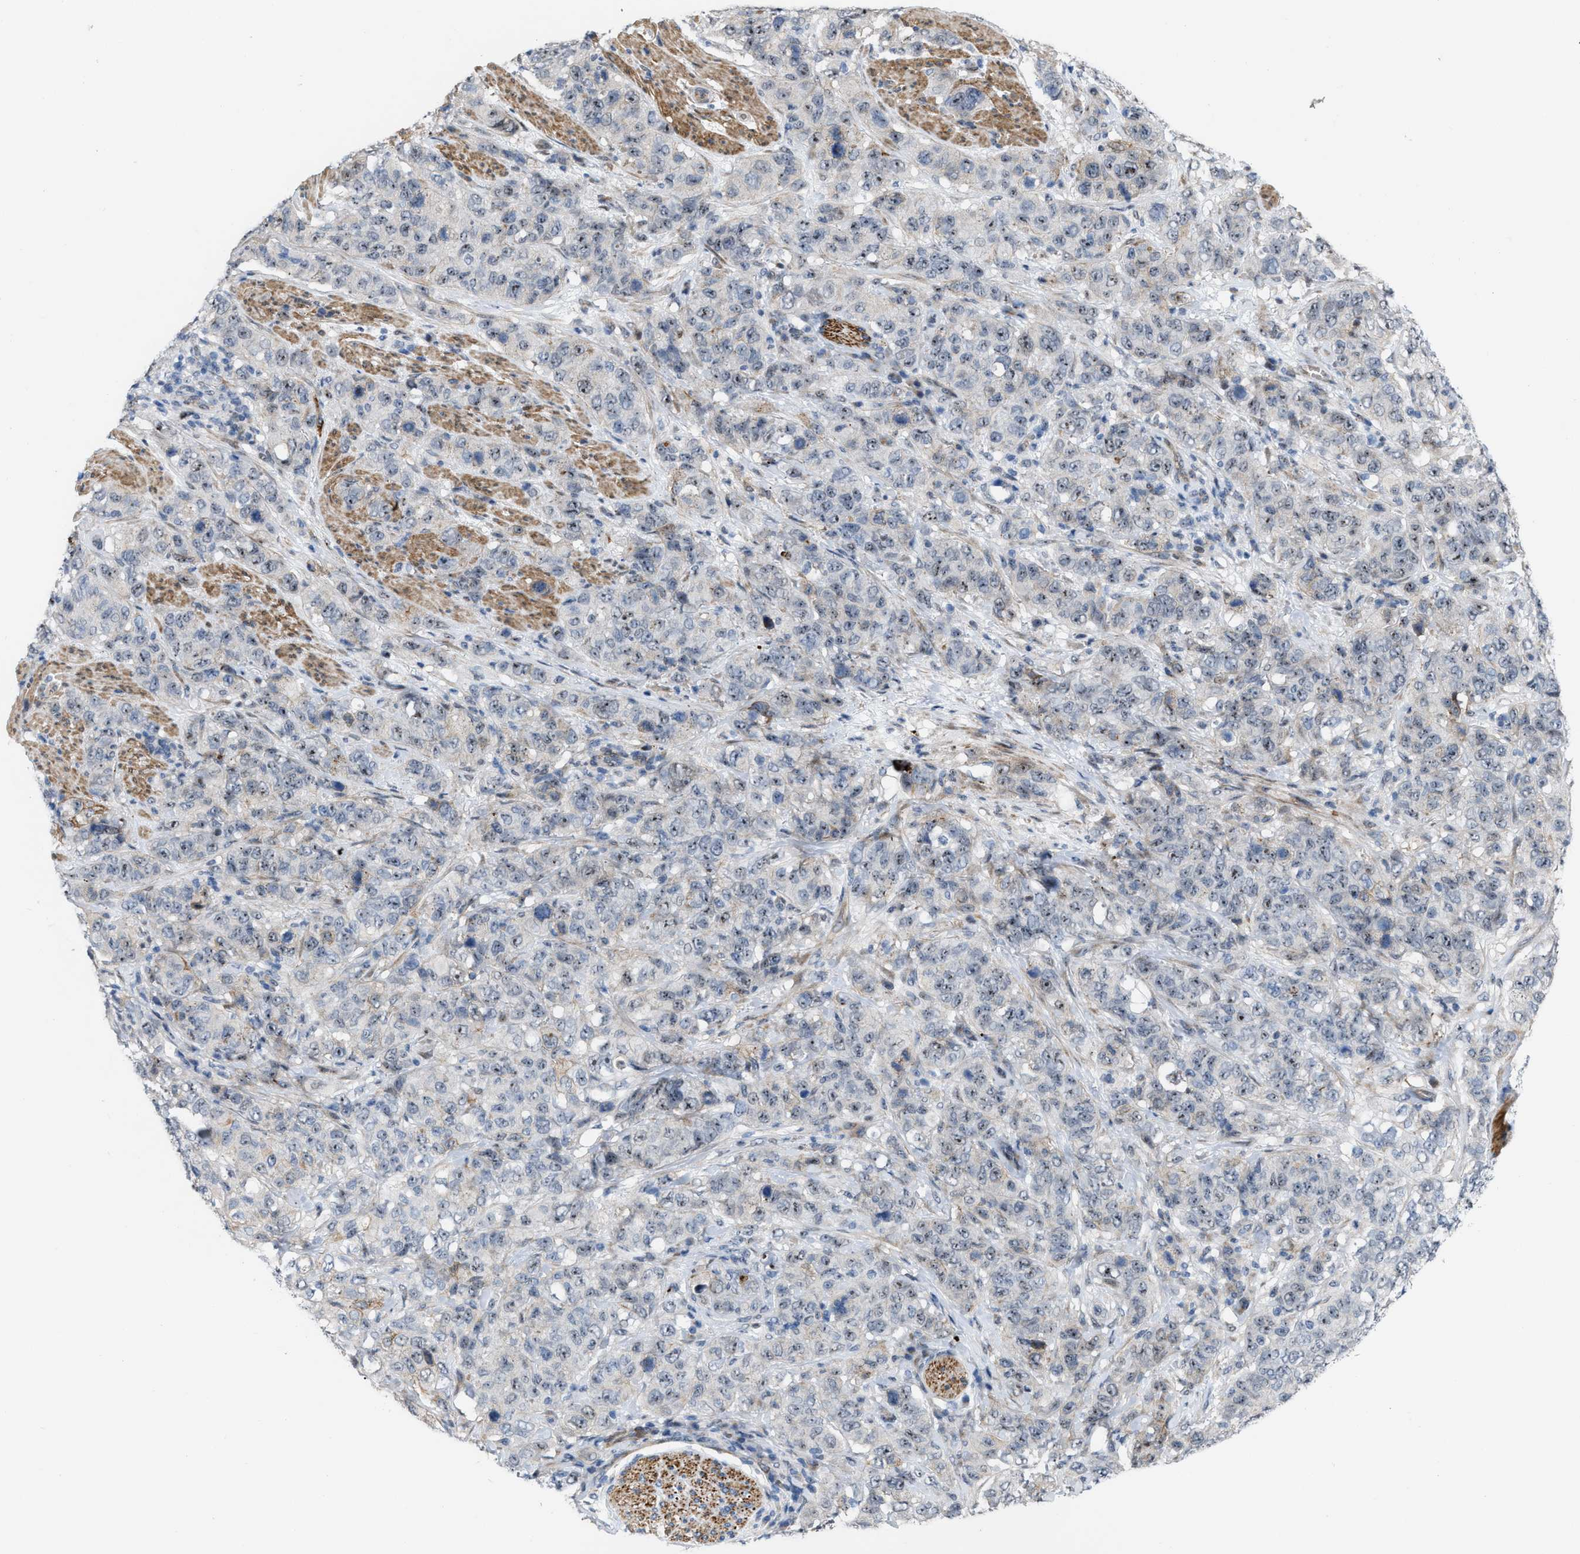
{"staining": {"intensity": "moderate", "quantity": ">75%", "location": "nuclear"}, "tissue": "stomach cancer", "cell_type": "Tumor cells", "image_type": "cancer", "snomed": [{"axis": "morphology", "description": "Adenocarcinoma, NOS"}, {"axis": "topography", "description": "Stomach"}], "caption": "Adenocarcinoma (stomach) stained with a protein marker exhibits moderate staining in tumor cells.", "gene": "POLR1F", "patient": {"sex": "male", "age": 48}}